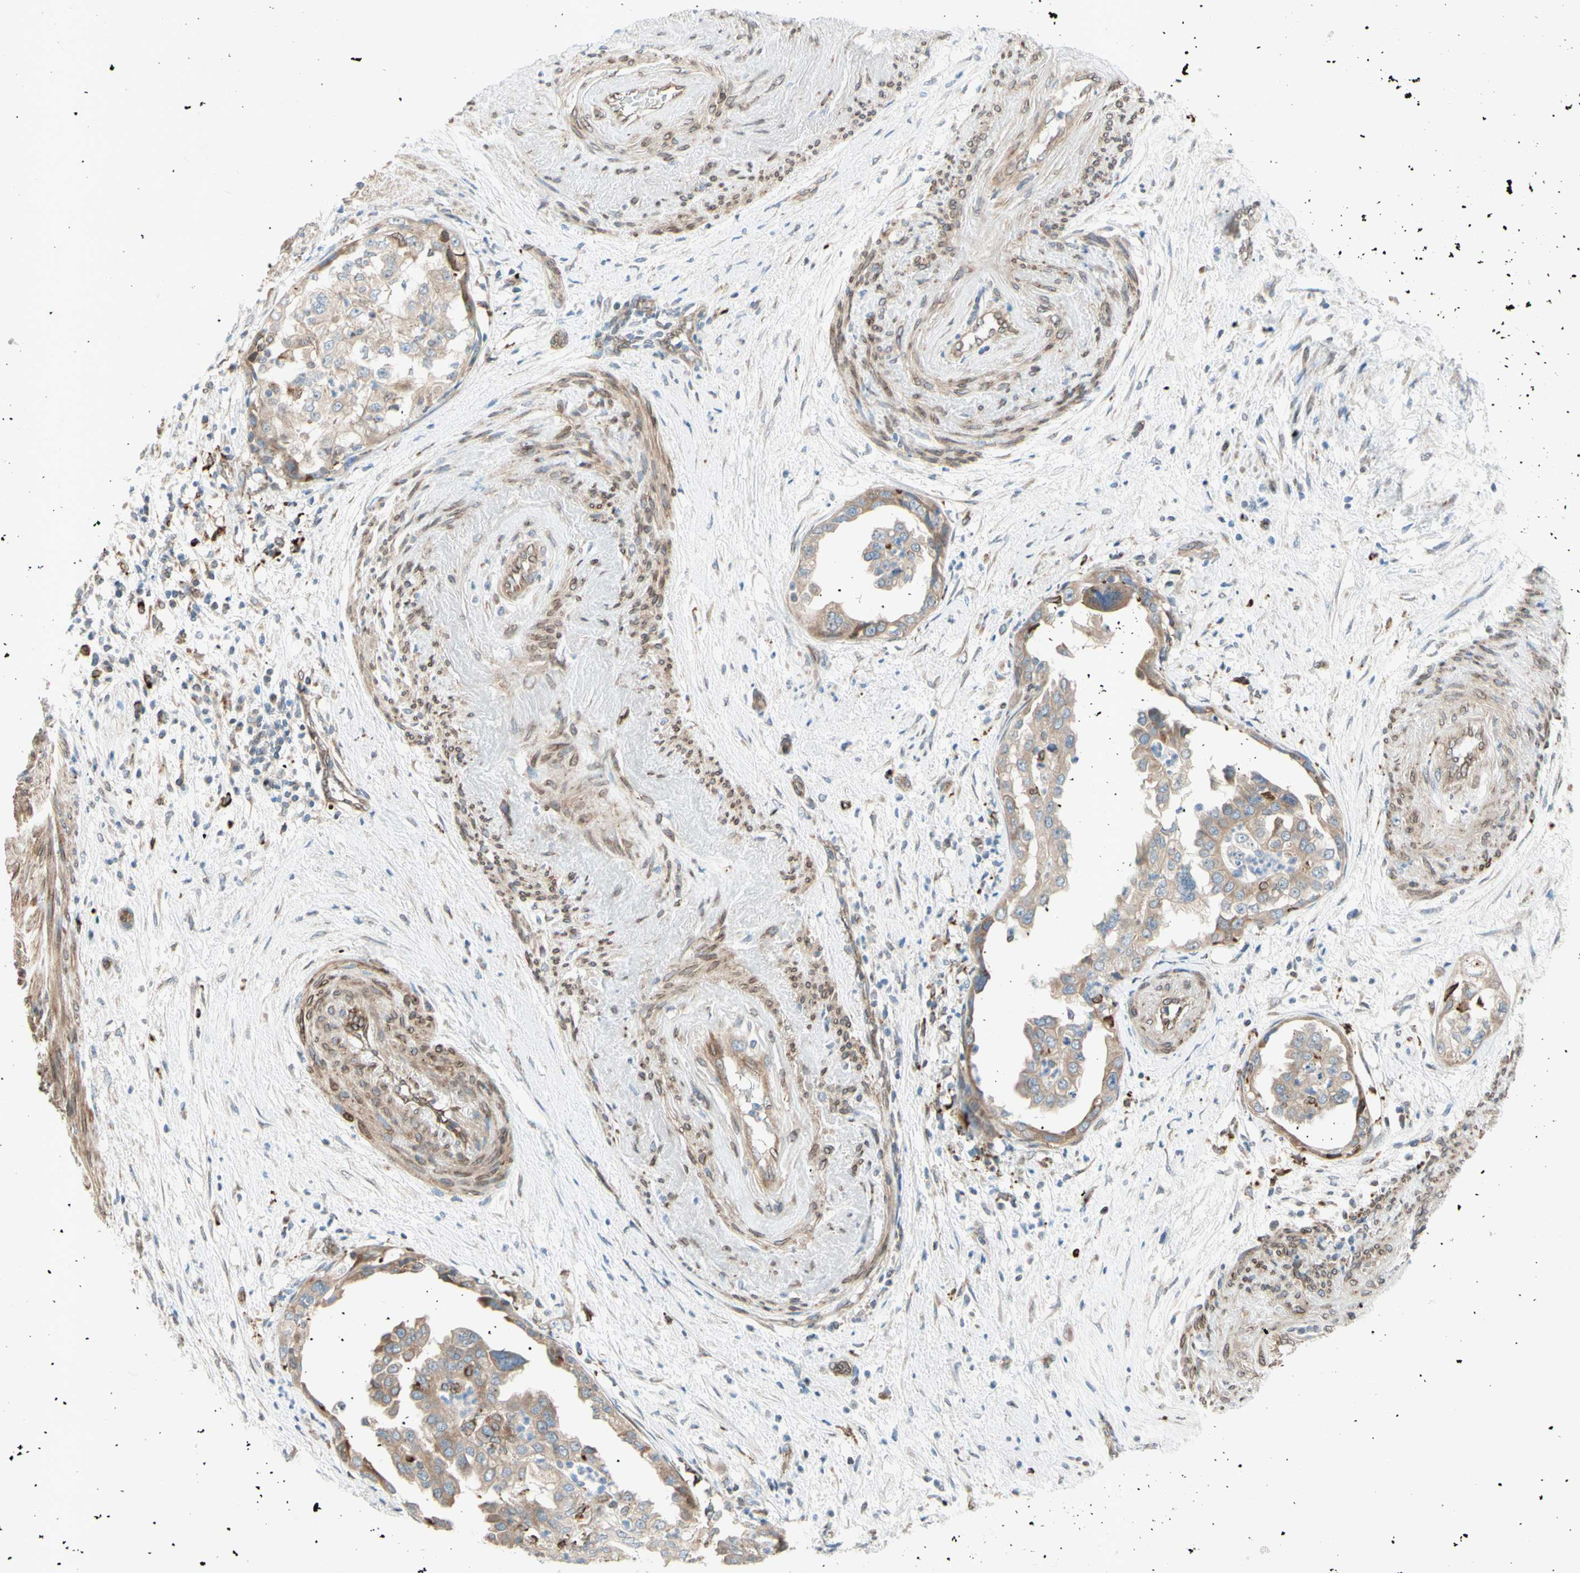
{"staining": {"intensity": "weak", "quantity": ">75%", "location": "cytoplasmic/membranous"}, "tissue": "endometrial cancer", "cell_type": "Tumor cells", "image_type": "cancer", "snomed": [{"axis": "morphology", "description": "Adenocarcinoma, NOS"}, {"axis": "topography", "description": "Endometrium"}], "caption": "Protein analysis of endometrial cancer tissue exhibits weak cytoplasmic/membranous staining in about >75% of tumor cells.", "gene": "TRAF2", "patient": {"sex": "female", "age": 85}}